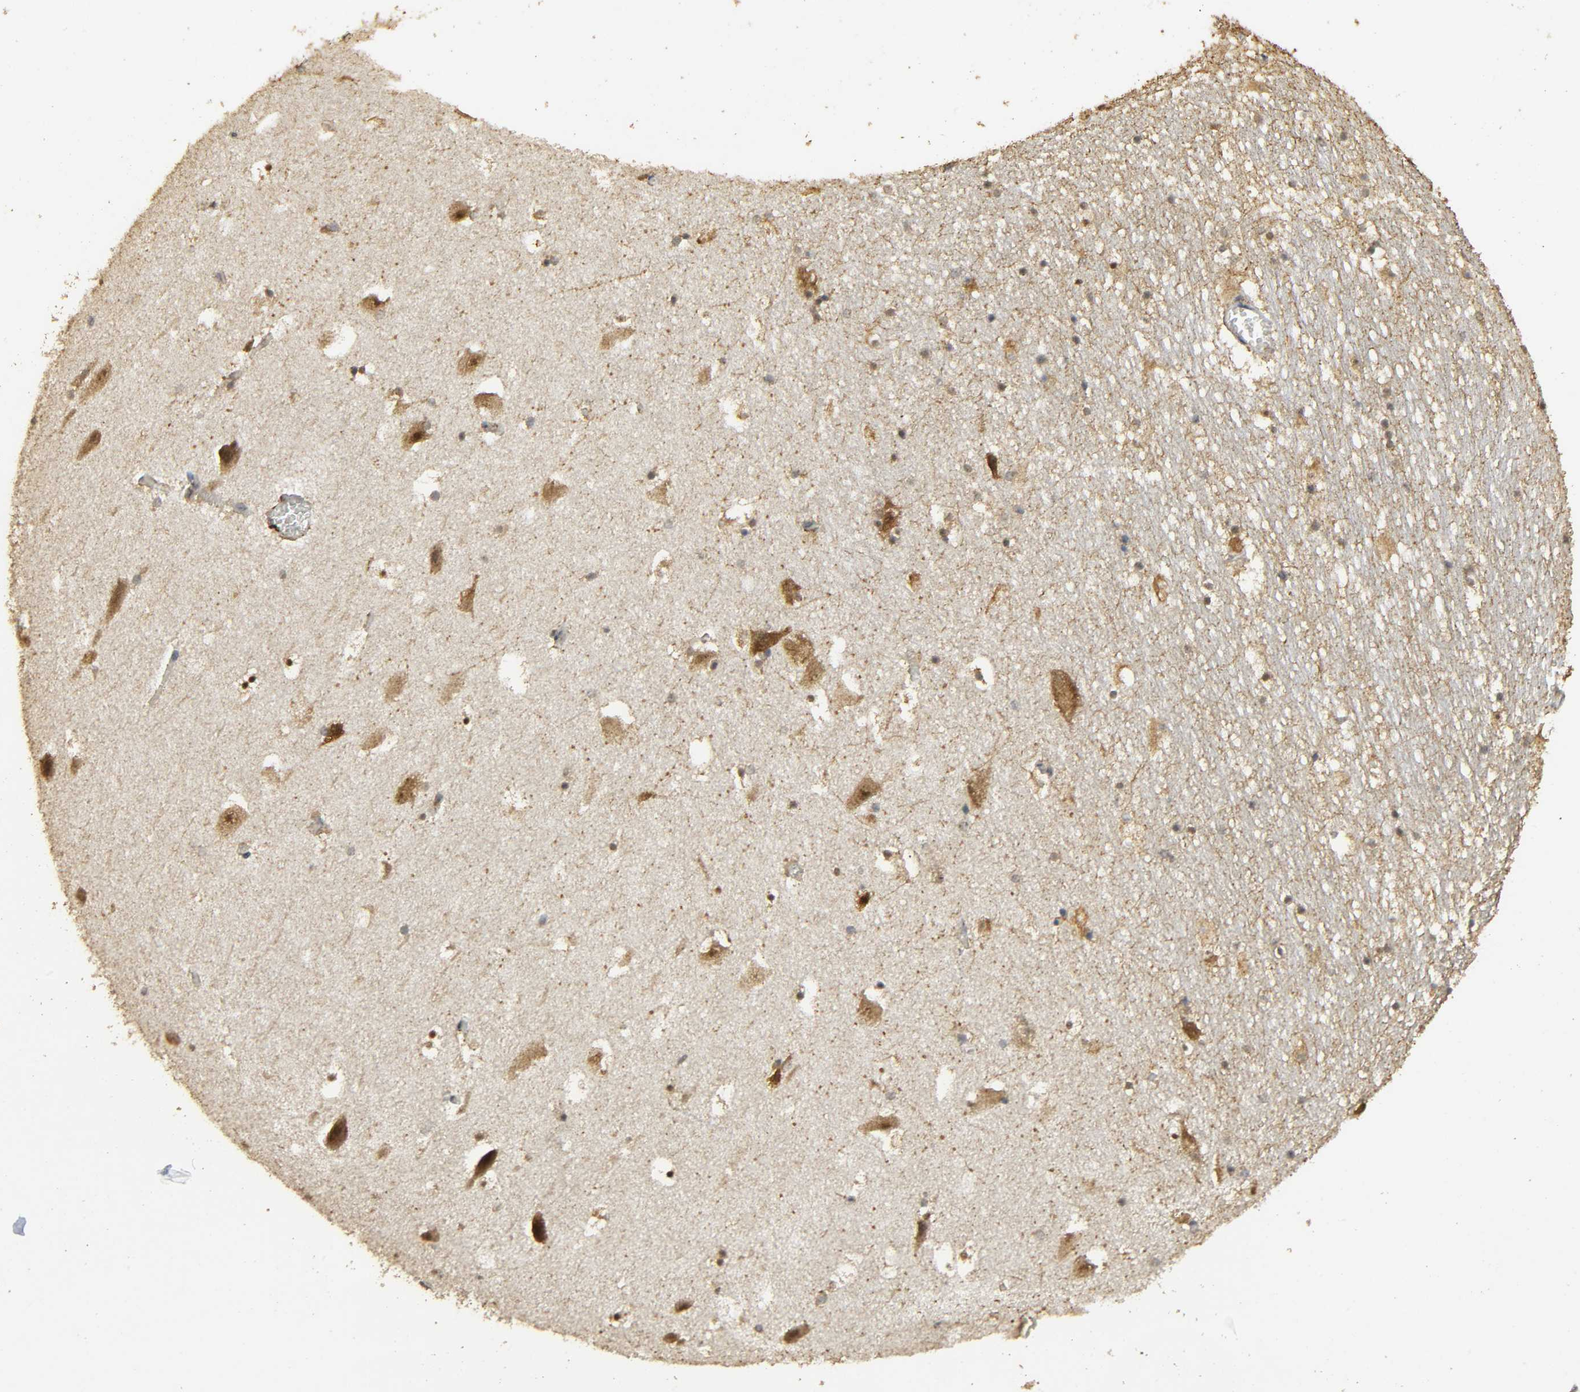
{"staining": {"intensity": "moderate", "quantity": "25%-75%", "location": "cytoplasmic/membranous"}, "tissue": "hippocampus", "cell_type": "Glial cells", "image_type": "normal", "snomed": [{"axis": "morphology", "description": "Normal tissue, NOS"}, {"axis": "topography", "description": "Hippocampus"}], "caption": "This photomicrograph shows unremarkable hippocampus stained with immunohistochemistry (IHC) to label a protein in brown. The cytoplasmic/membranous of glial cells show moderate positivity for the protein. Nuclei are counter-stained blue.", "gene": "DDX6", "patient": {"sex": "male", "age": 45}}